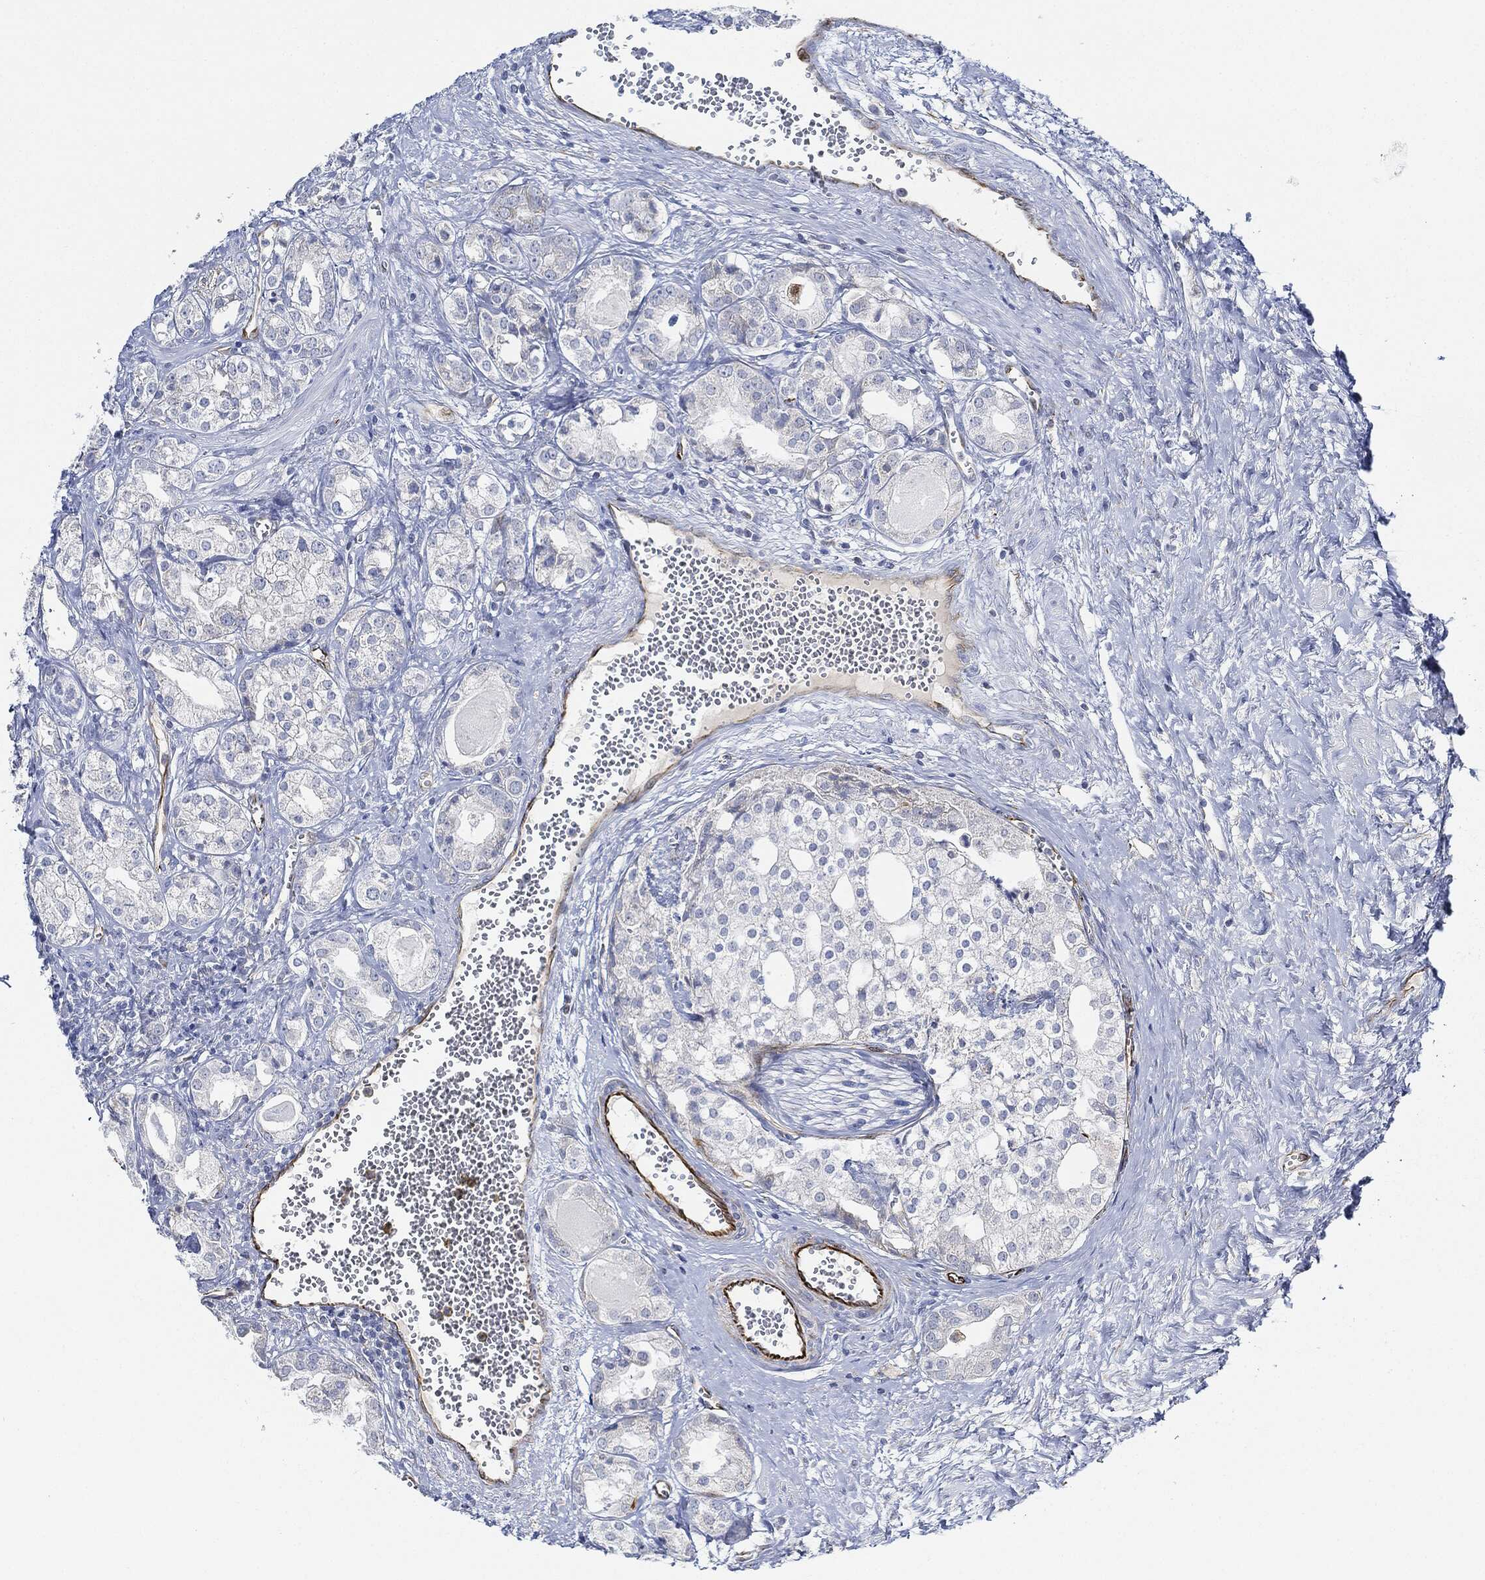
{"staining": {"intensity": "negative", "quantity": "none", "location": "none"}, "tissue": "prostate cancer", "cell_type": "Tumor cells", "image_type": "cancer", "snomed": [{"axis": "morphology", "description": "Adenocarcinoma, NOS"}, {"axis": "topography", "description": "Prostate and seminal vesicle, NOS"}, {"axis": "topography", "description": "Prostate"}], "caption": "IHC image of neoplastic tissue: prostate adenocarcinoma stained with DAB exhibits no significant protein positivity in tumor cells.", "gene": "THSD1", "patient": {"sex": "male", "age": 62}}